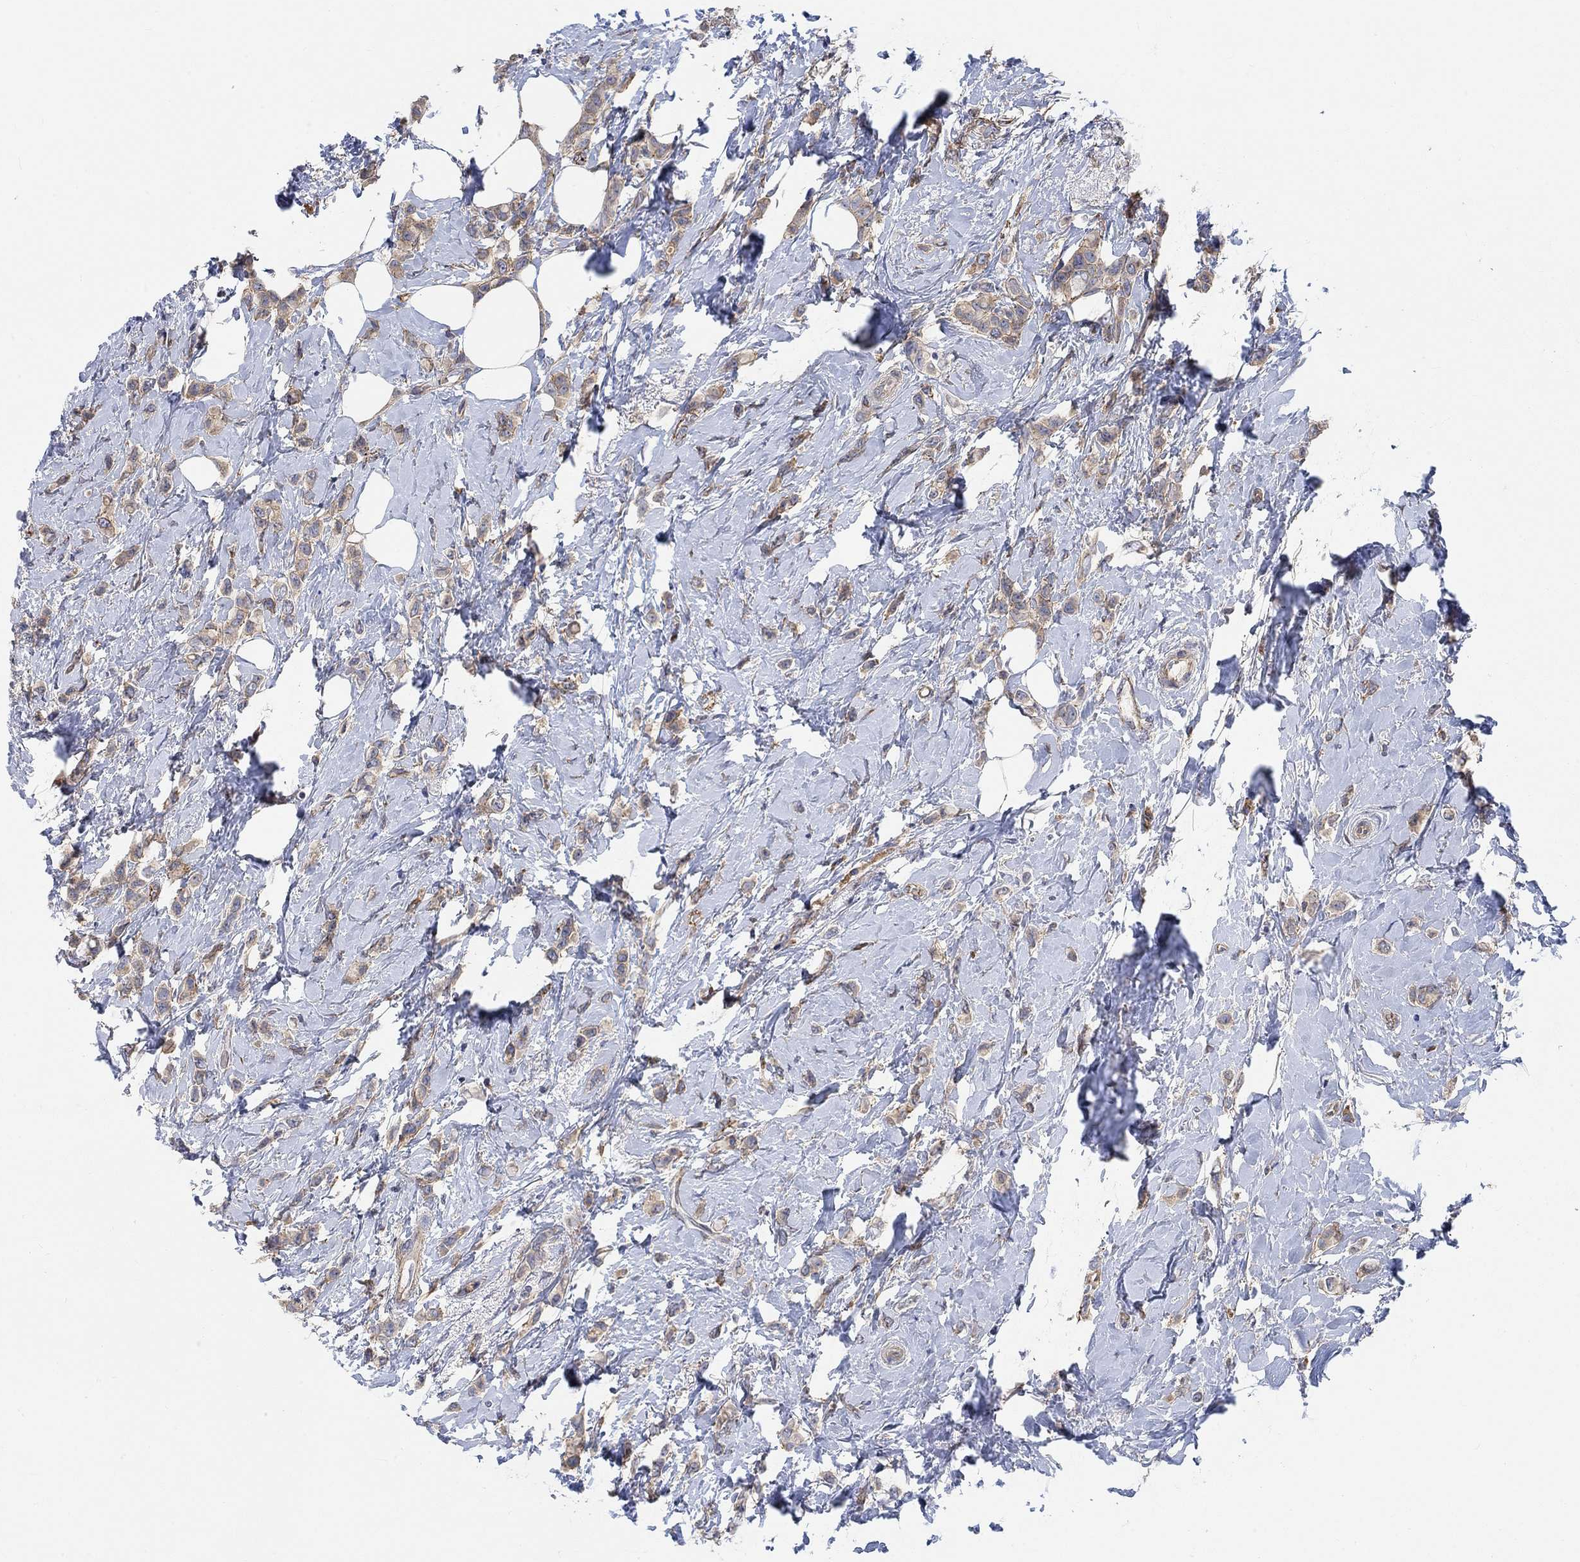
{"staining": {"intensity": "weak", "quantity": ">75%", "location": "cytoplasmic/membranous"}, "tissue": "breast cancer", "cell_type": "Tumor cells", "image_type": "cancer", "snomed": [{"axis": "morphology", "description": "Lobular carcinoma"}, {"axis": "topography", "description": "Breast"}], "caption": "This is a photomicrograph of immunohistochemistry staining of lobular carcinoma (breast), which shows weak staining in the cytoplasmic/membranous of tumor cells.", "gene": "SYT16", "patient": {"sex": "female", "age": 66}}